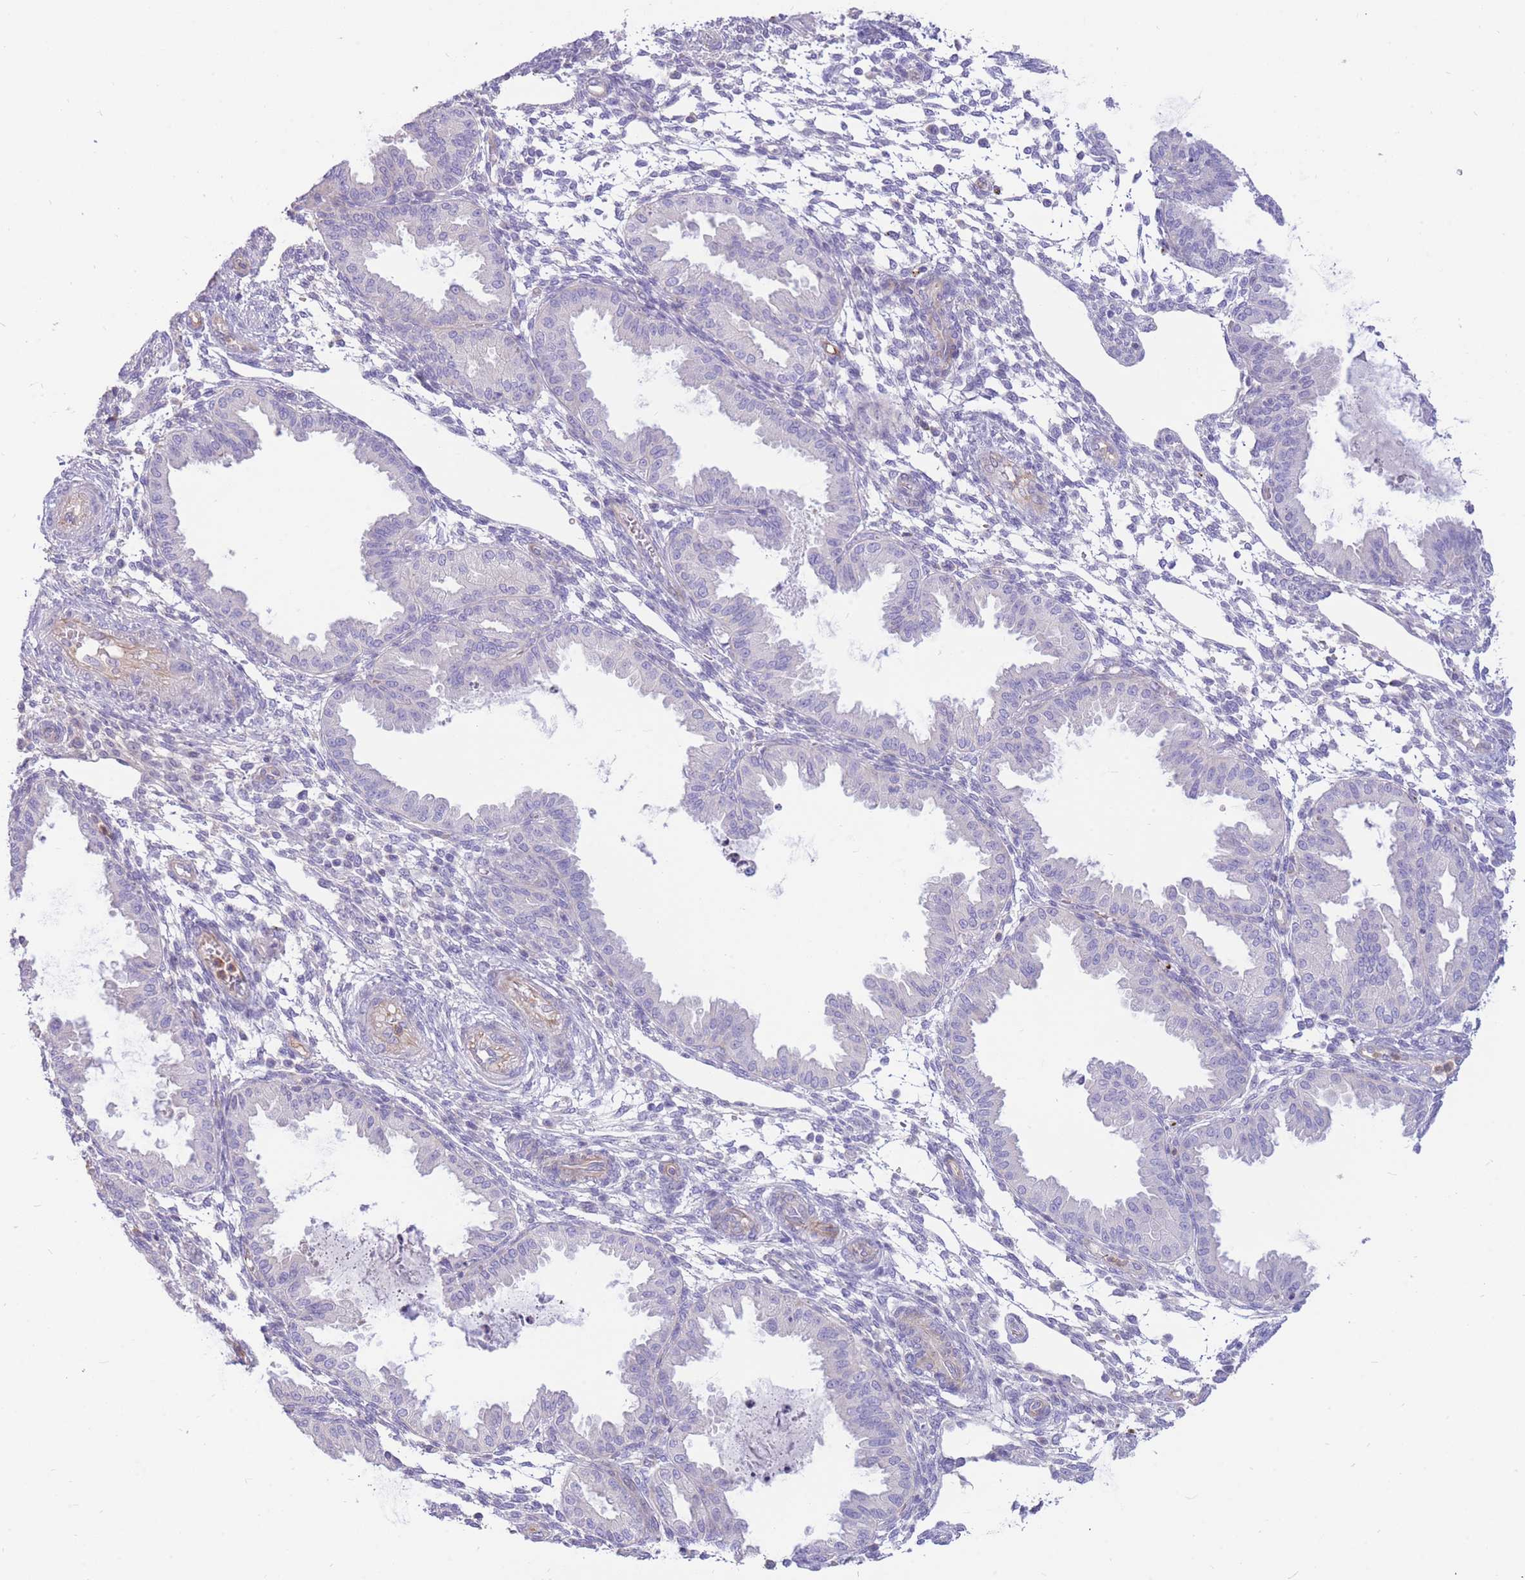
{"staining": {"intensity": "negative", "quantity": "none", "location": "none"}, "tissue": "endometrium", "cell_type": "Cells in endometrial stroma", "image_type": "normal", "snomed": [{"axis": "morphology", "description": "Normal tissue, NOS"}, {"axis": "topography", "description": "Endometrium"}], "caption": "Immunohistochemical staining of normal human endometrium displays no significant expression in cells in endometrial stroma.", "gene": "SULT1A1", "patient": {"sex": "female", "age": 33}}